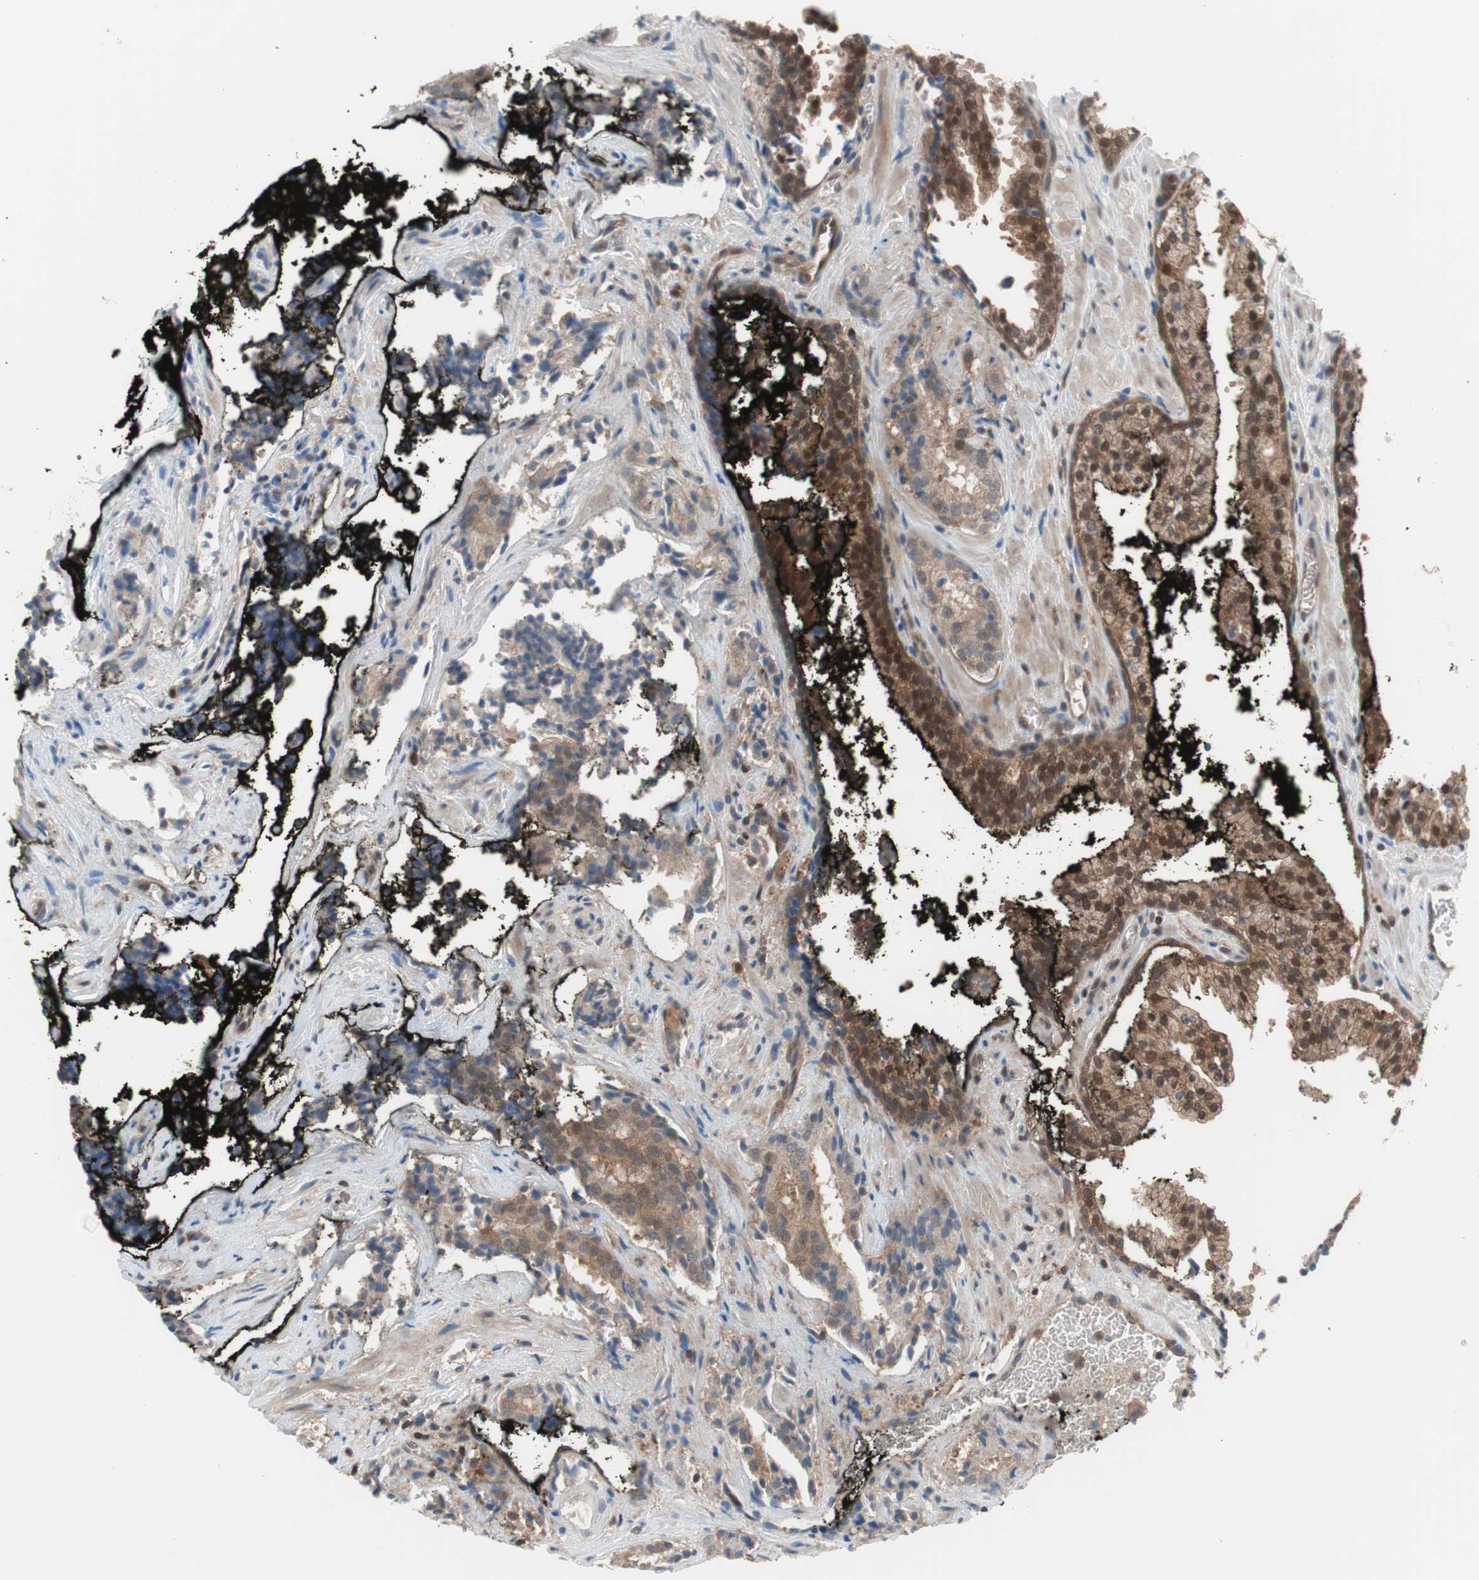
{"staining": {"intensity": "weak", "quantity": "25%-75%", "location": "cytoplasmic/membranous"}, "tissue": "prostate cancer", "cell_type": "Tumor cells", "image_type": "cancer", "snomed": [{"axis": "morphology", "description": "Adenocarcinoma, High grade"}, {"axis": "topography", "description": "Prostate"}], "caption": "About 25%-75% of tumor cells in prostate adenocarcinoma (high-grade) show weak cytoplasmic/membranous protein expression as visualized by brown immunohistochemical staining.", "gene": "GALT", "patient": {"sex": "male", "age": 58}}